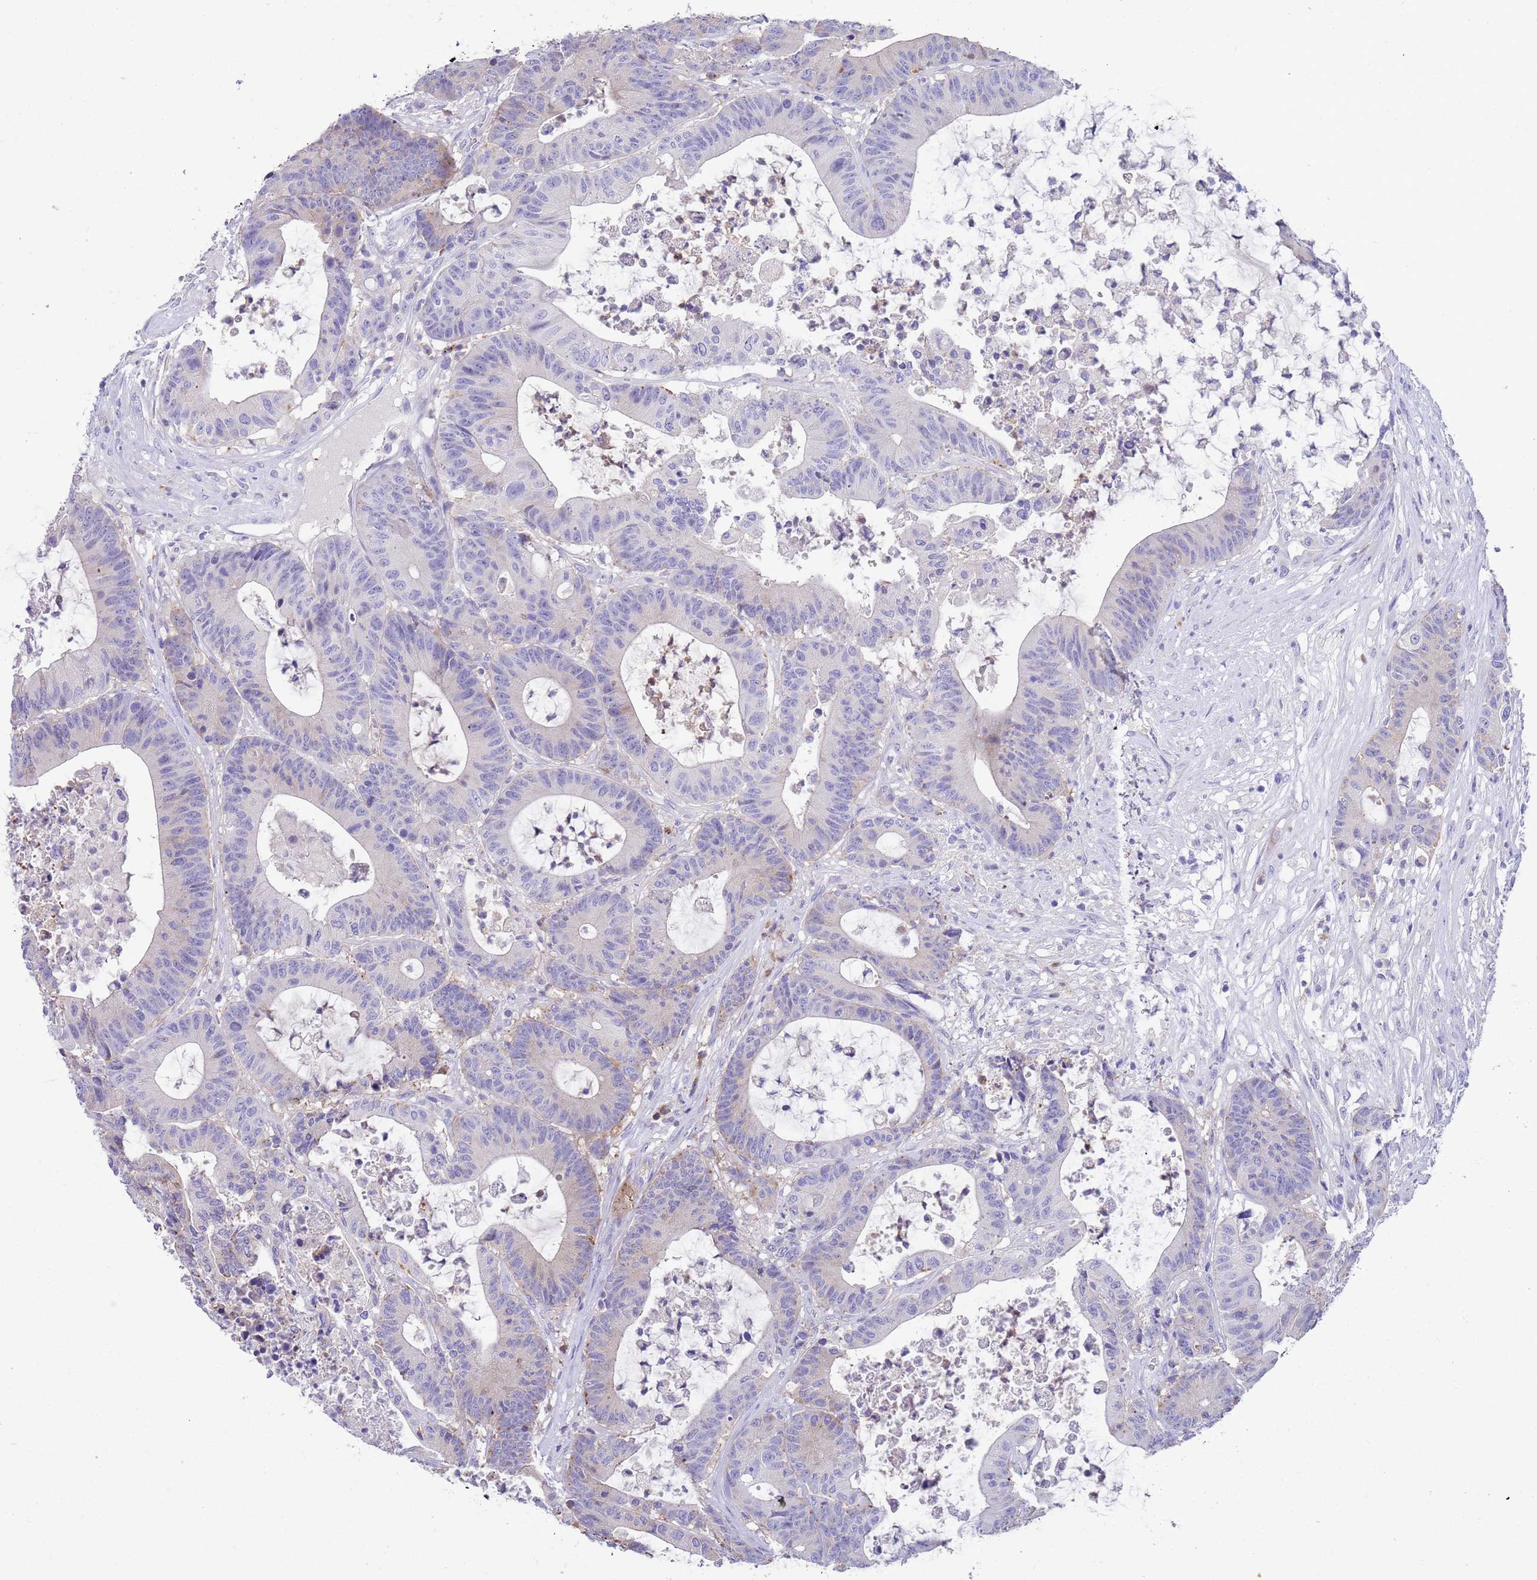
{"staining": {"intensity": "negative", "quantity": "none", "location": "none"}, "tissue": "colorectal cancer", "cell_type": "Tumor cells", "image_type": "cancer", "snomed": [{"axis": "morphology", "description": "Adenocarcinoma, NOS"}, {"axis": "topography", "description": "Colon"}], "caption": "A micrograph of colorectal adenocarcinoma stained for a protein reveals no brown staining in tumor cells. (Stains: DAB (3,3'-diaminobenzidine) IHC with hematoxylin counter stain, Microscopy: brightfield microscopy at high magnification).", "gene": "TYW1", "patient": {"sex": "female", "age": 84}}